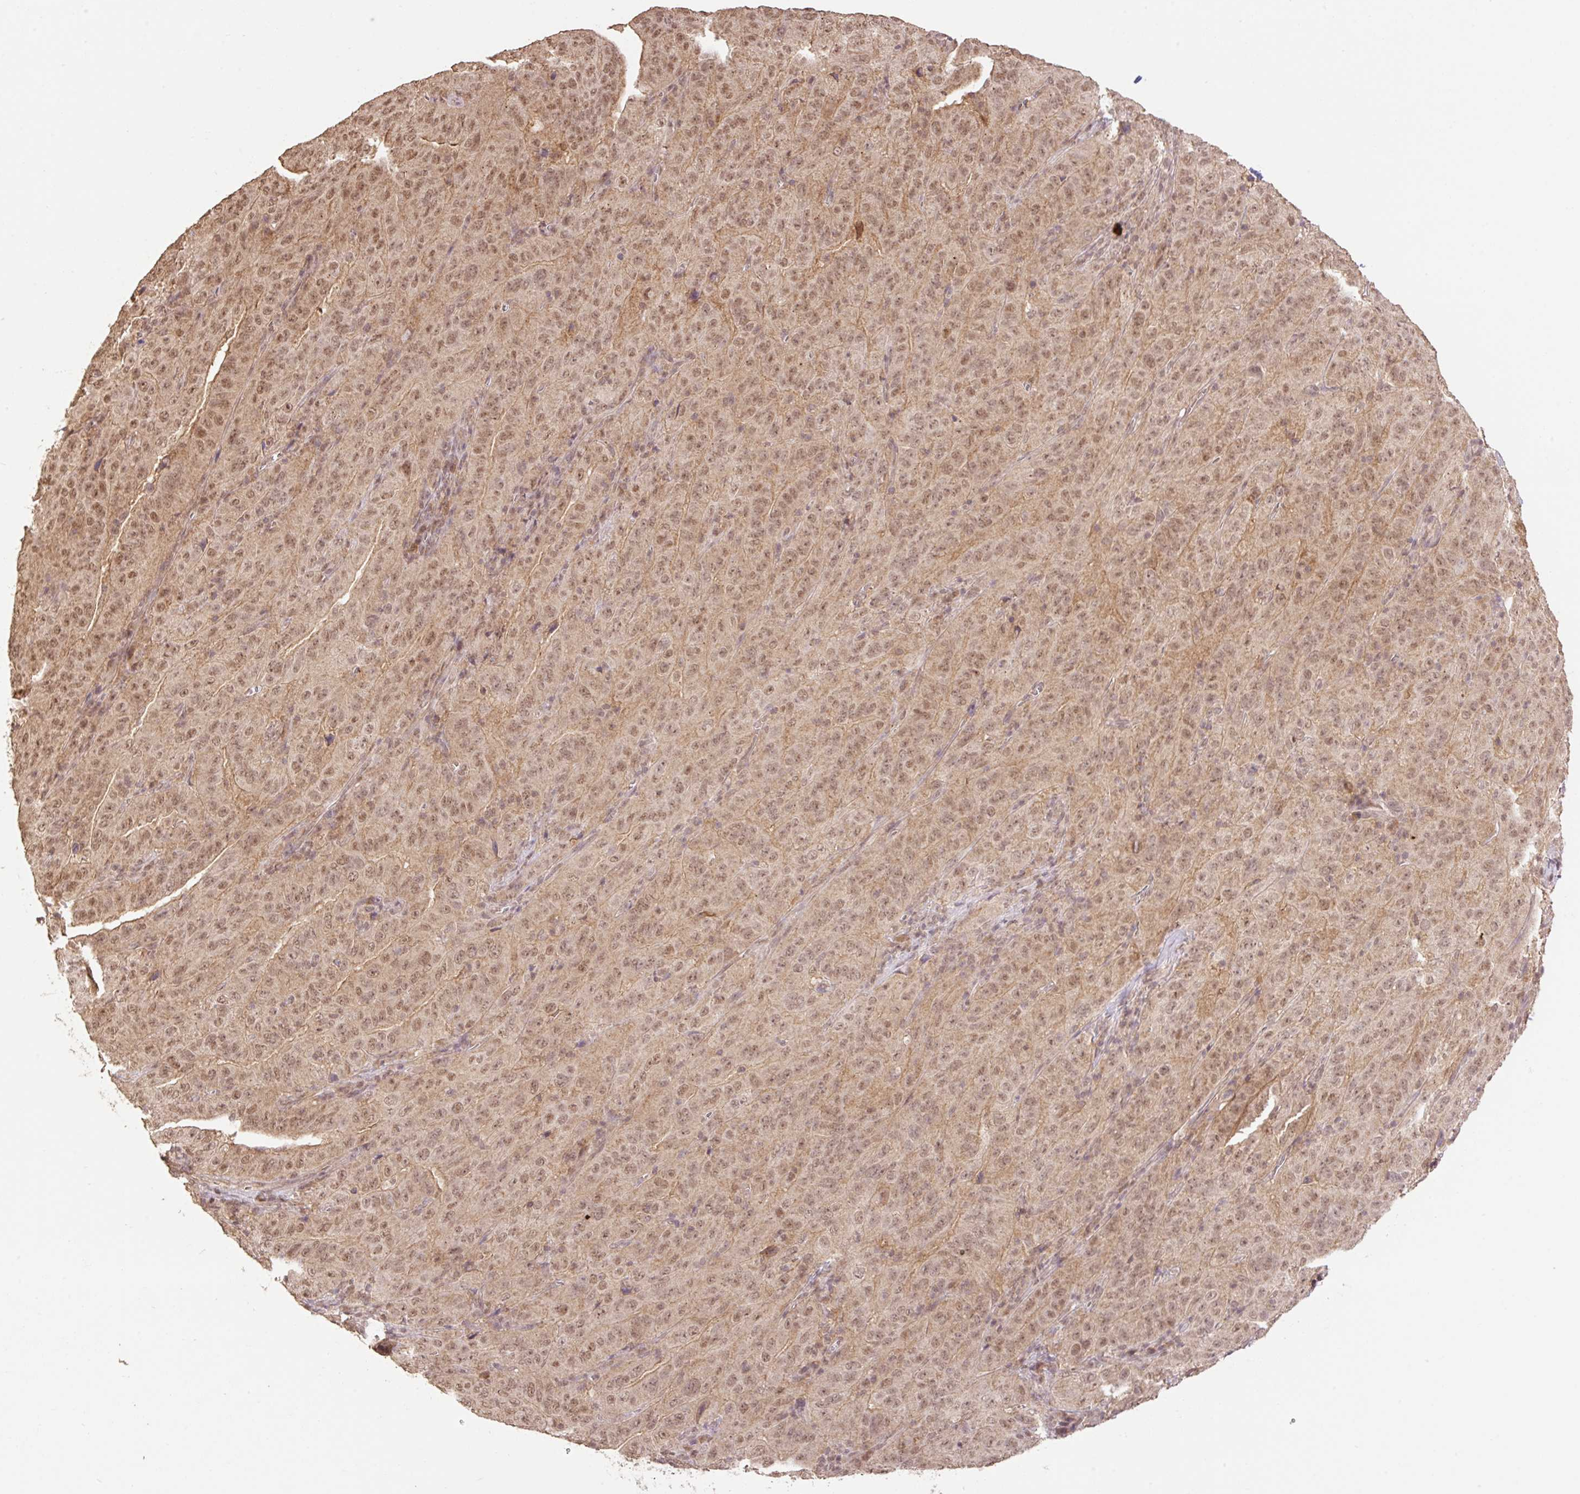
{"staining": {"intensity": "moderate", "quantity": ">75%", "location": "cytoplasmic/membranous,nuclear"}, "tissue": "pancreatic cancer", "cell_type": "Tumor cells", "image_type": "cancer", "snomed": [{"axis": "morphology", "description": "Adenocarcinoma, NOS"}, {"axis": "topography", "description": "Pancreas"}], "caption": "Immunohistochemistry micrograph of neoplastic tissue: pancreatic cancer stained using immunohistochemistry displays medium levels of moderate protein expression localized specifically in the cytoplasmic/membranous and nuclear of tumor cells, appearing as a cytoplasmic/membranous and nuclear brown color.", "gene": "VPS25", "patient": {"sex": "male", "age": 63}}